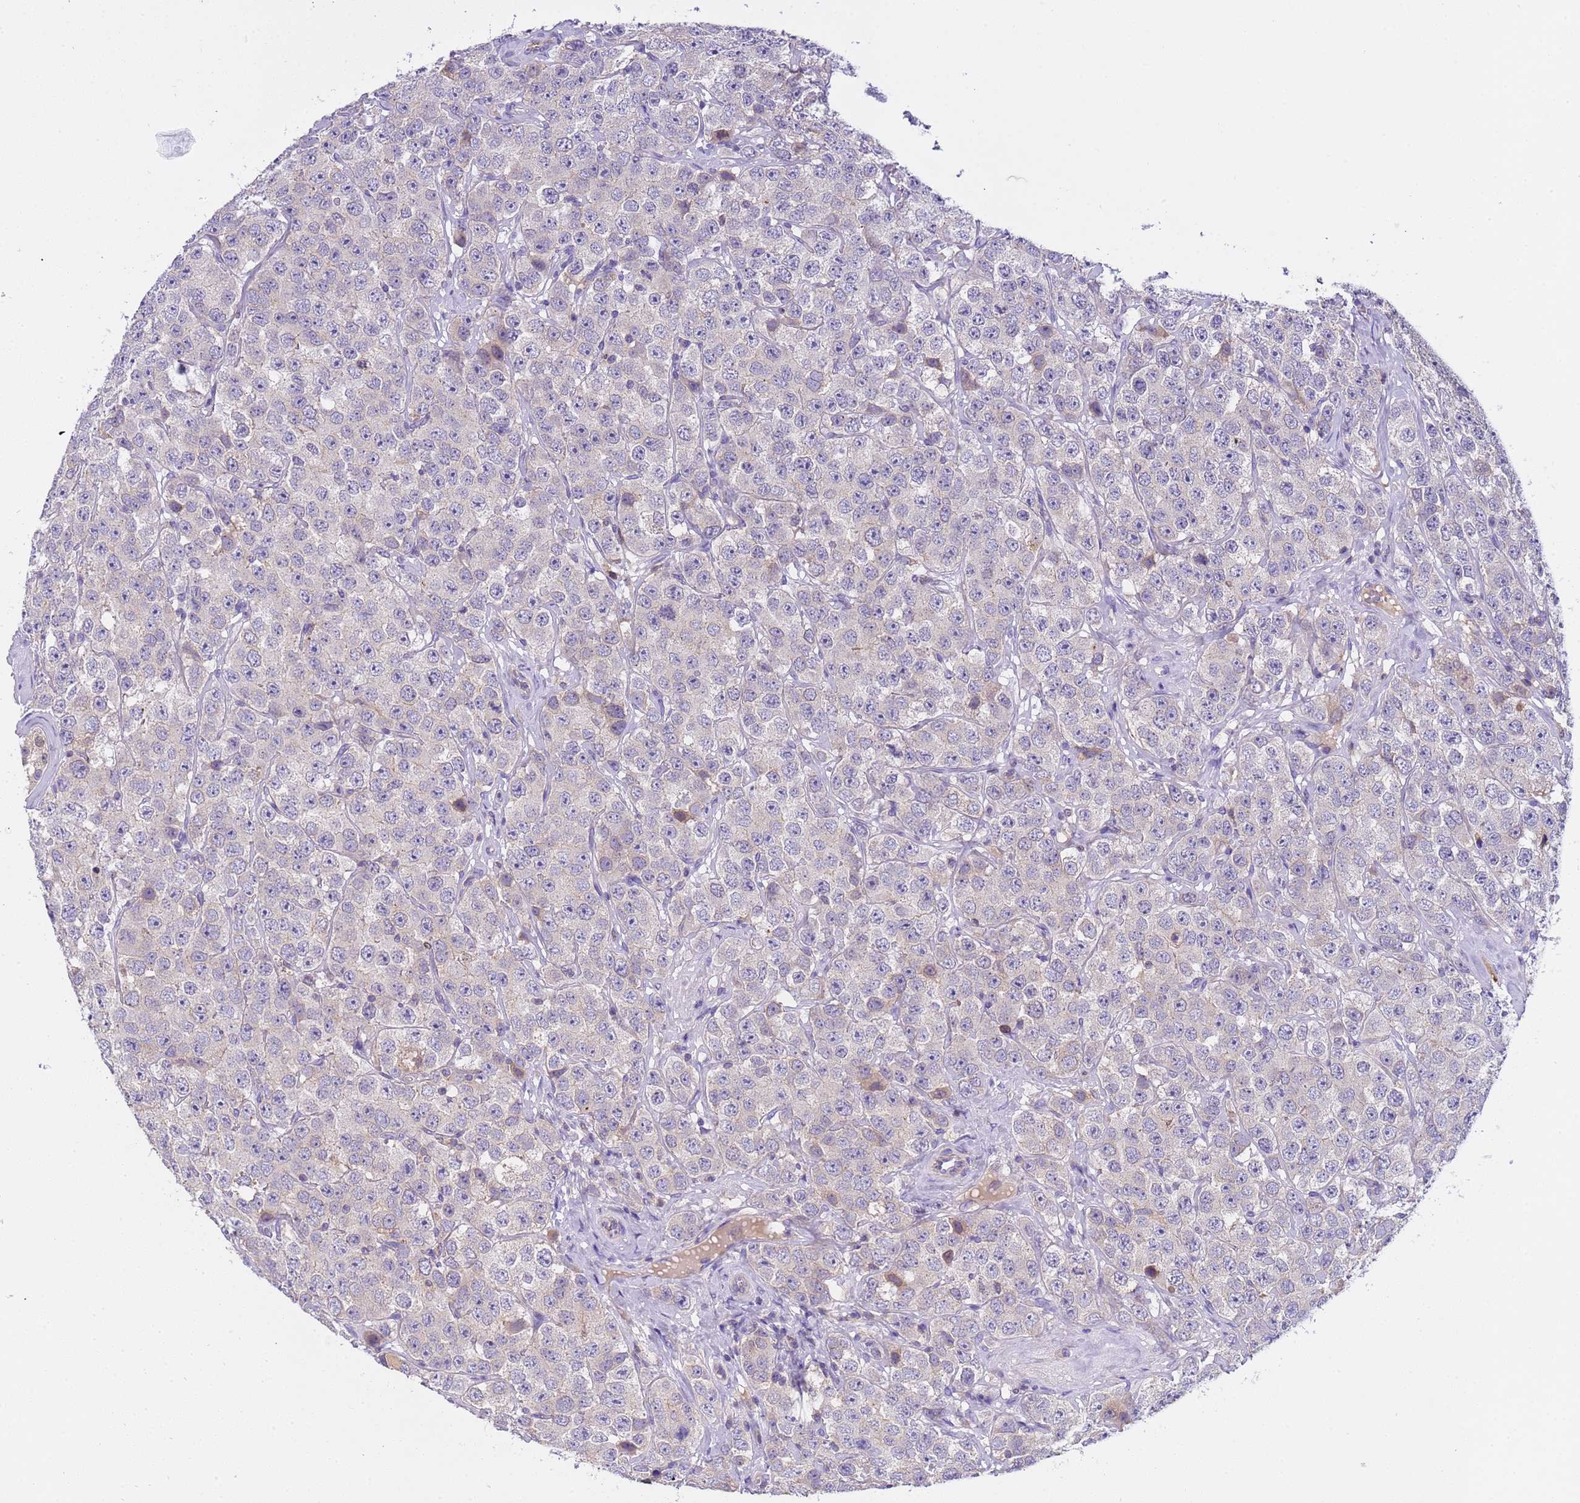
{"staining": {"intensity": "negative", "quantity": "none", "location": "none"}, "tissue": "testis cancer", "cell_type": "Tumor cells", "image_type": "cancer", "snomed": [{"axis": "morphology", "description": "Seminoma, NOS"}, {"axis": "topography", "description": "Testis"}], "caption": "High magnification brightfield microscopy of testis cancer stained with DAB (3,3'-diaminobenzidine) (brown) and counterstained with hematoxylin (blue): tumor cells show no significant expression.", "gene": "PLCXD3", "patient": {"sex": "male", "age": 28}}